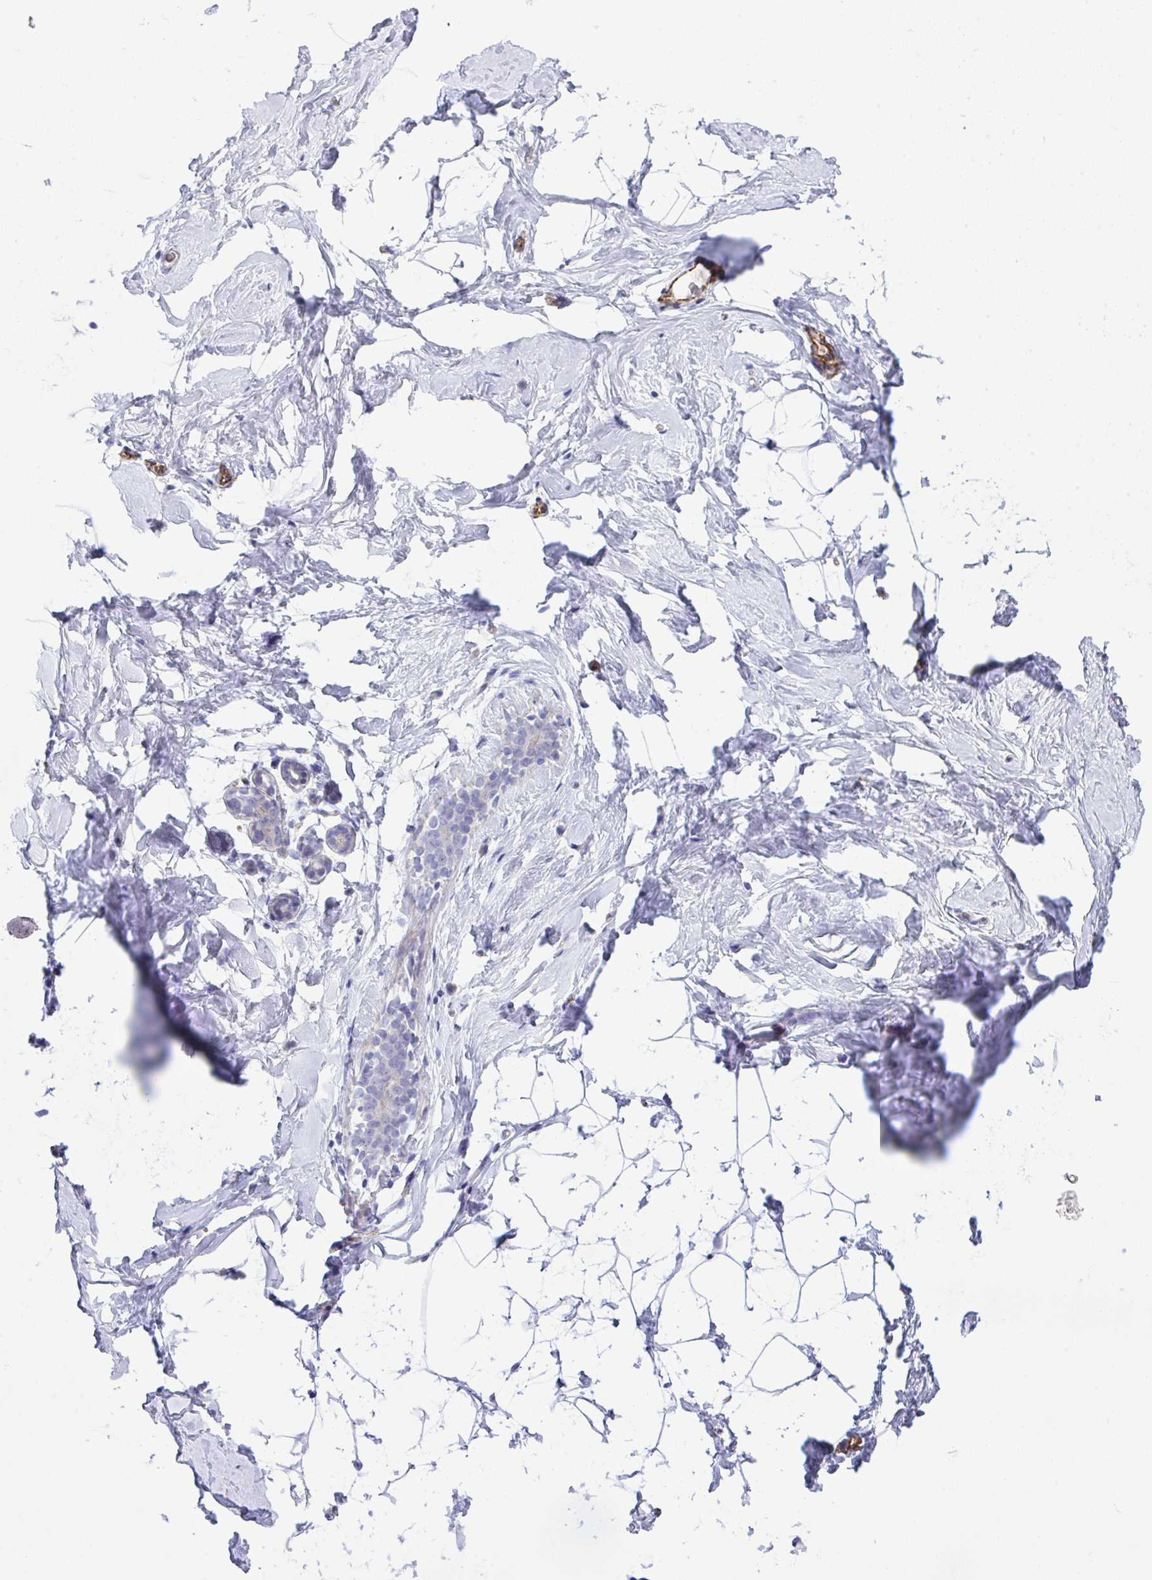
{"staining": {"intensity": "negative", "quantity": "none", "location": "none"}, "tissue": "breast", "cell_type": "Adipocytes", "image_type": "normal", "snomed": [{"axis": "morphology", "description": "Normal tissue, NOS"}, {"axis": "topography", "description": "Breast"}], "caption": "Image shows no significant protein positivity in adipocytes of benign breast.", "gene": "TOR1AIP2", "patient": {"sex": "female", "age": 32}}